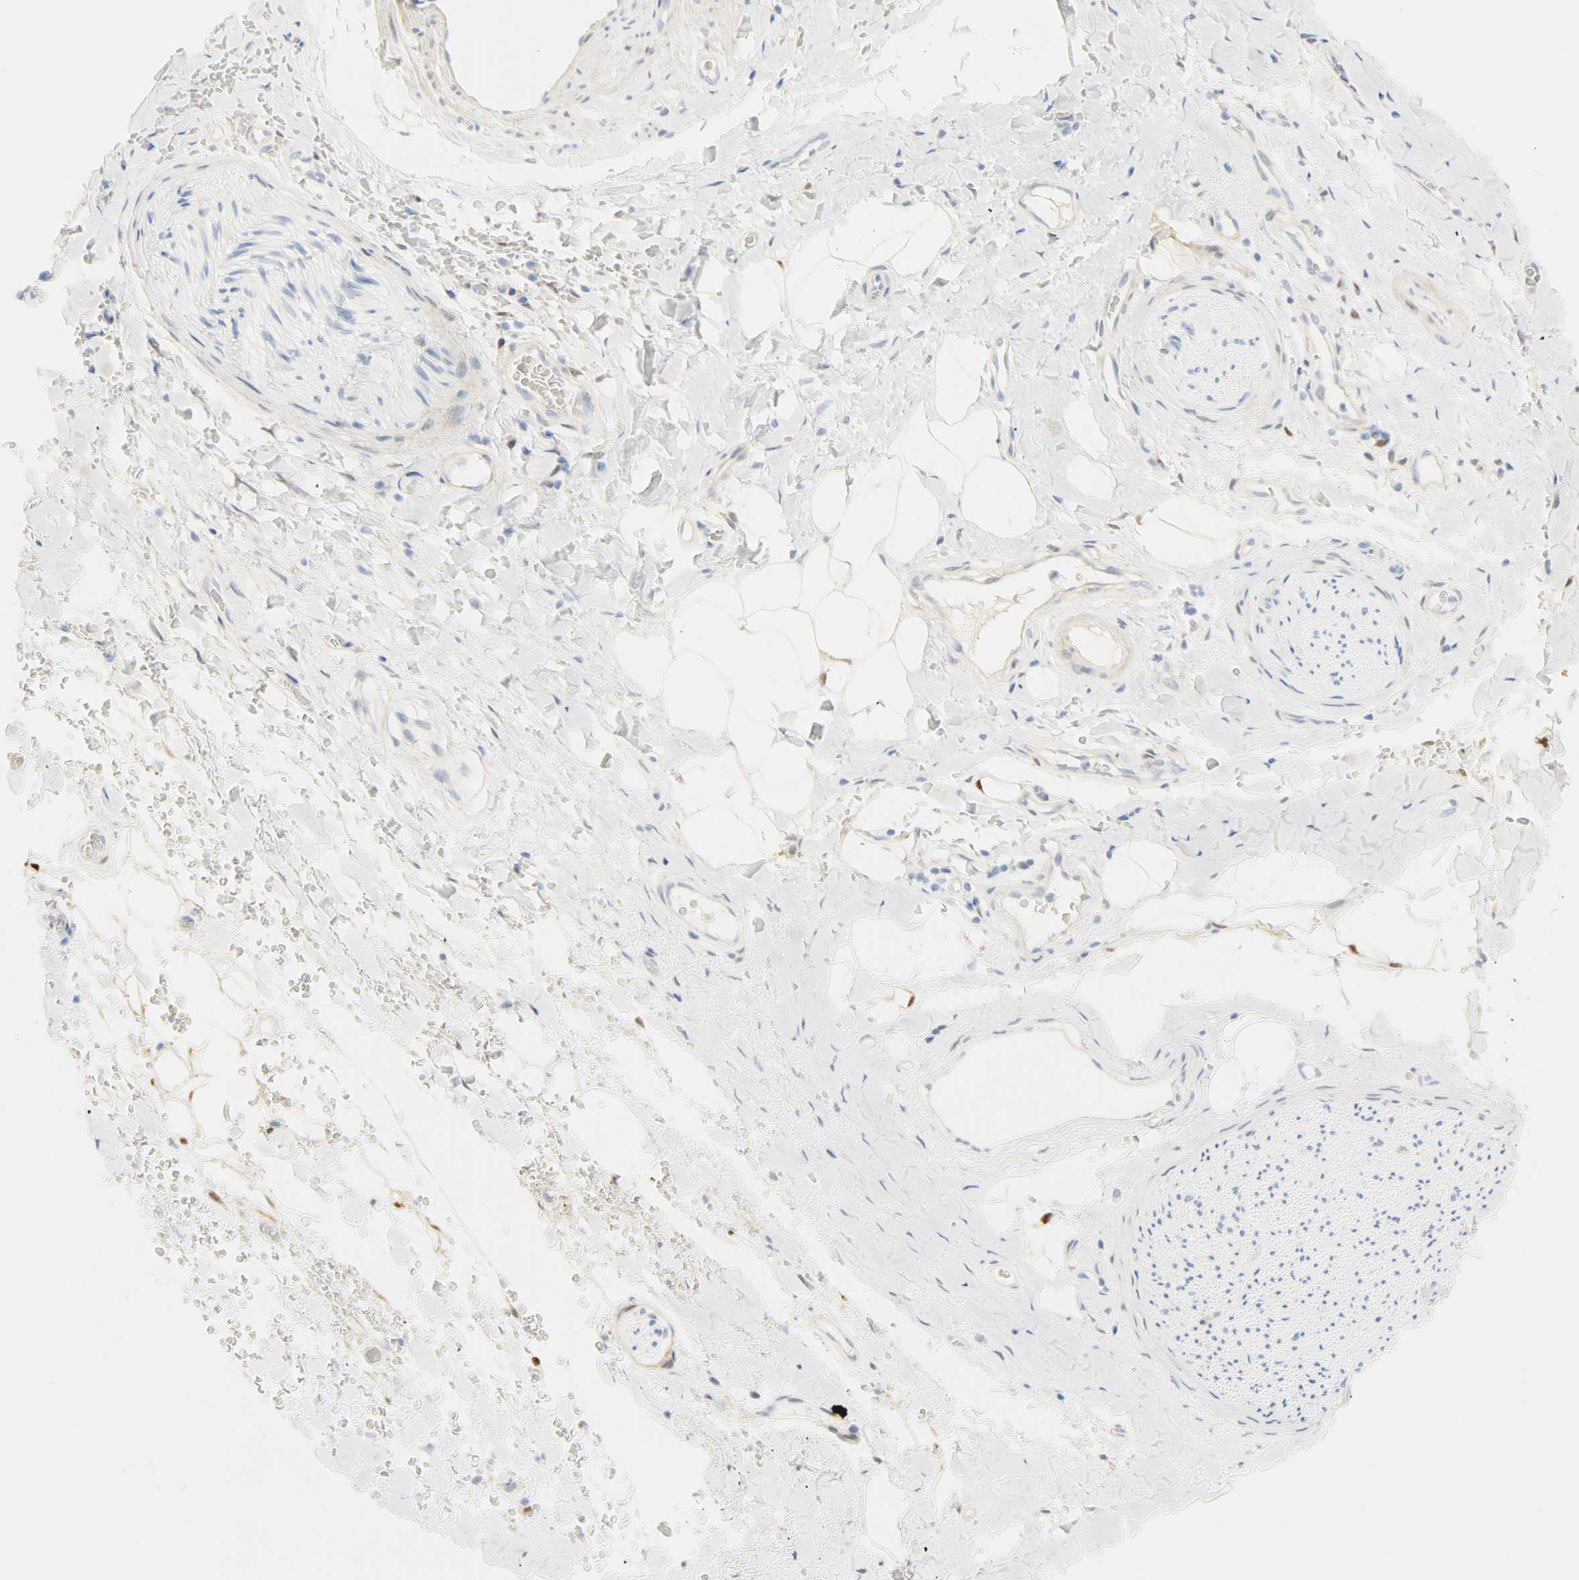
{"staining": {"intensity": "moderate", "quantity": "<25%", "location": "nuclear"}, "tissue": "adipose tissue", "cell_type": "Adipocytes", "image_type": "normal", "snomed": [{"axis": "morphology", "description": "Normal tissue, NOS"}, {"axis": "morphology", "description": "Carcinoma, NOS"}, {"axis": "topography", "description": "Pancreas"}, {"axis": "topography", "description": "Peripheral nerve tissue"}], "caption": "Brown immunohistochemical staining in normal human adipose tissue shows moderate nuclear staining in about <25% of adipocytes.", "gene": "SELENBP1", "patient": {"sex": "female", "age": 29}}